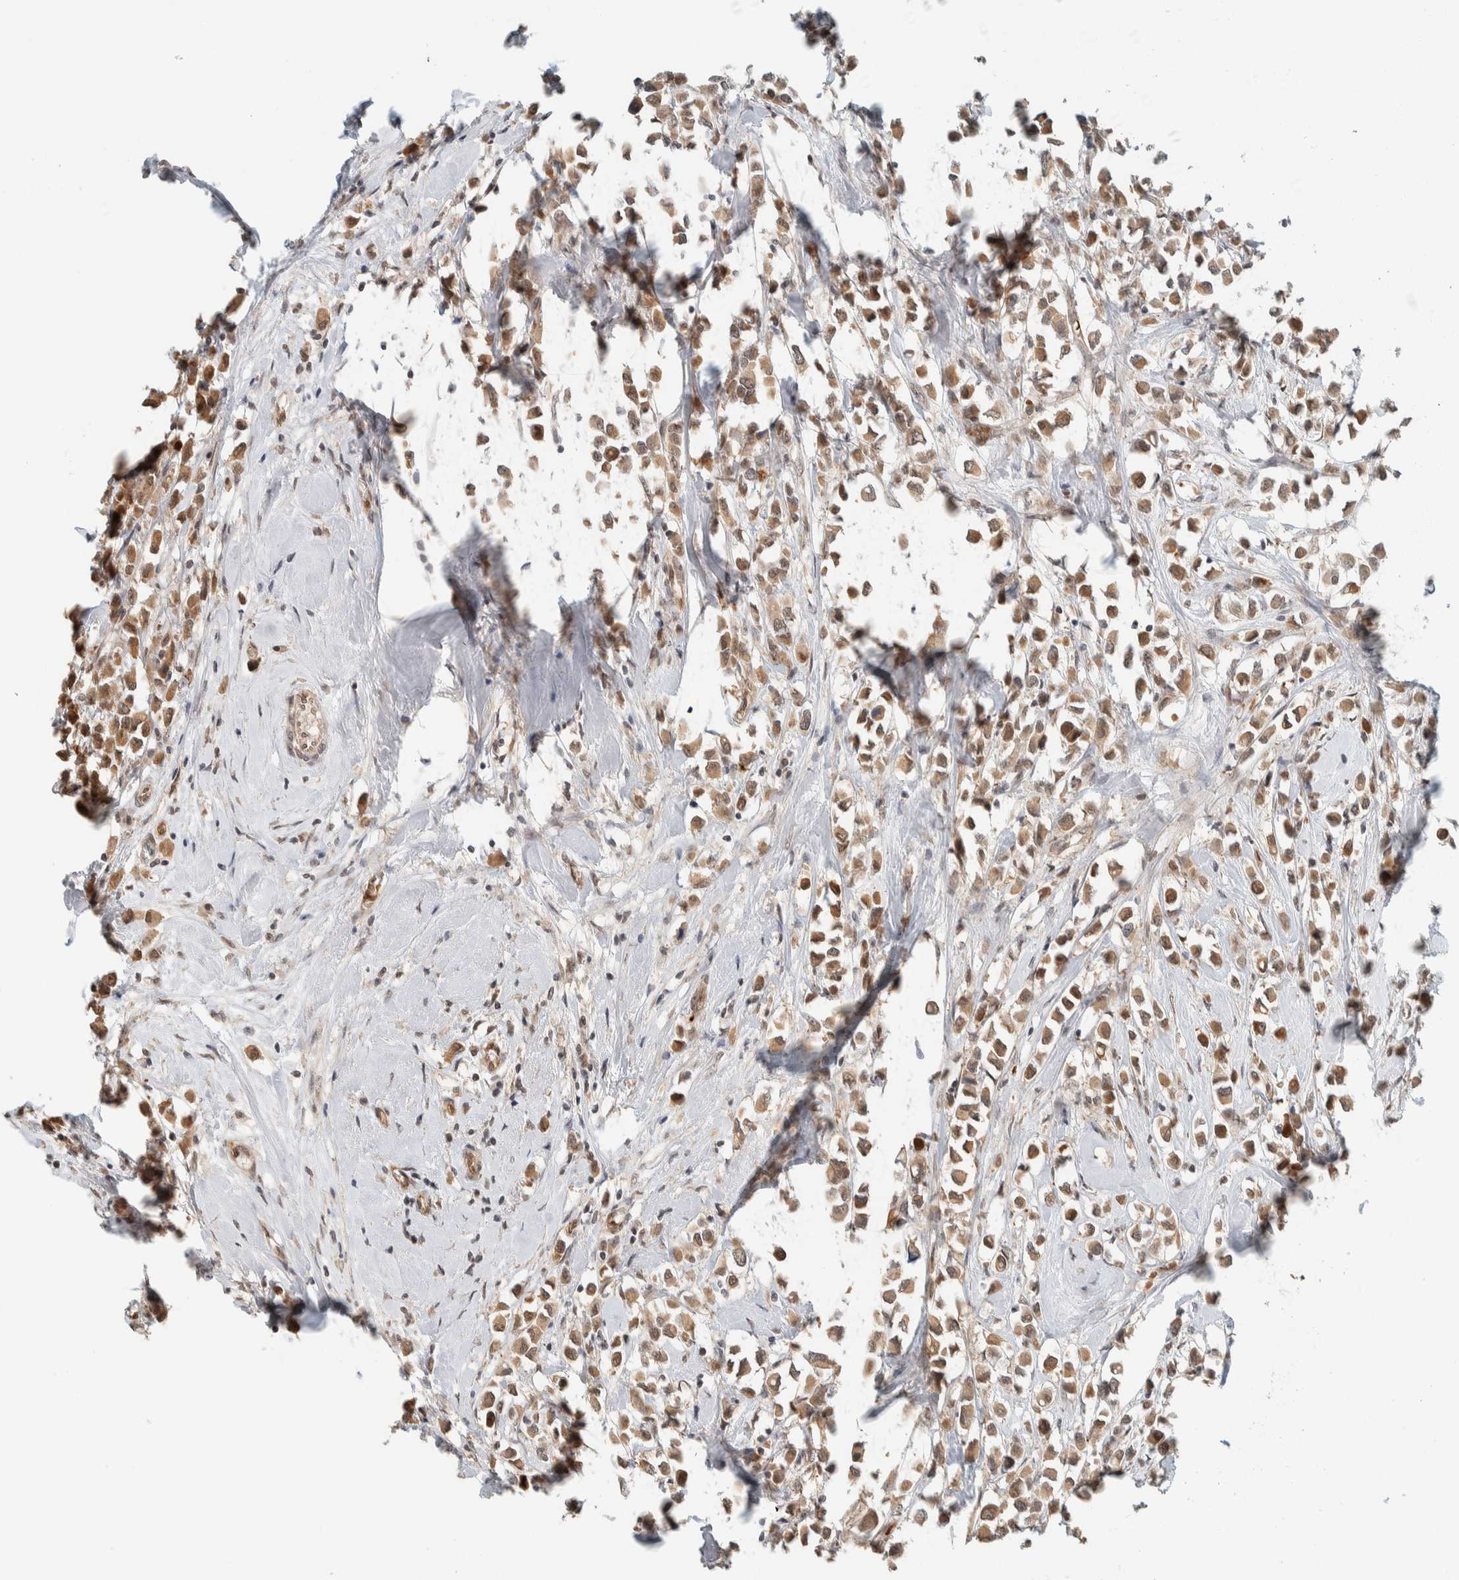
{"staining": {"intensity": "moderate", "quantity": ">75%", "location": "cytoplasmic/membranous,nuclear"}, "tissue": "breast cancer", "cell_type": "Tumor cells", "image_type": "cancer", "snomed": [{"axis": "morphology", "description": "Duct carcinoma"}, {"axis": "topography", "description": "Breast"}], "caption": "Breast cancer stained with DAB immunohistochemistry displays medium levels of moderate cytoplasmic/membranous and nuclear positivity in about >75% of tumor cells.", "gene": "ZBTB2", "patient": {"sex": "female", "age": 61}}